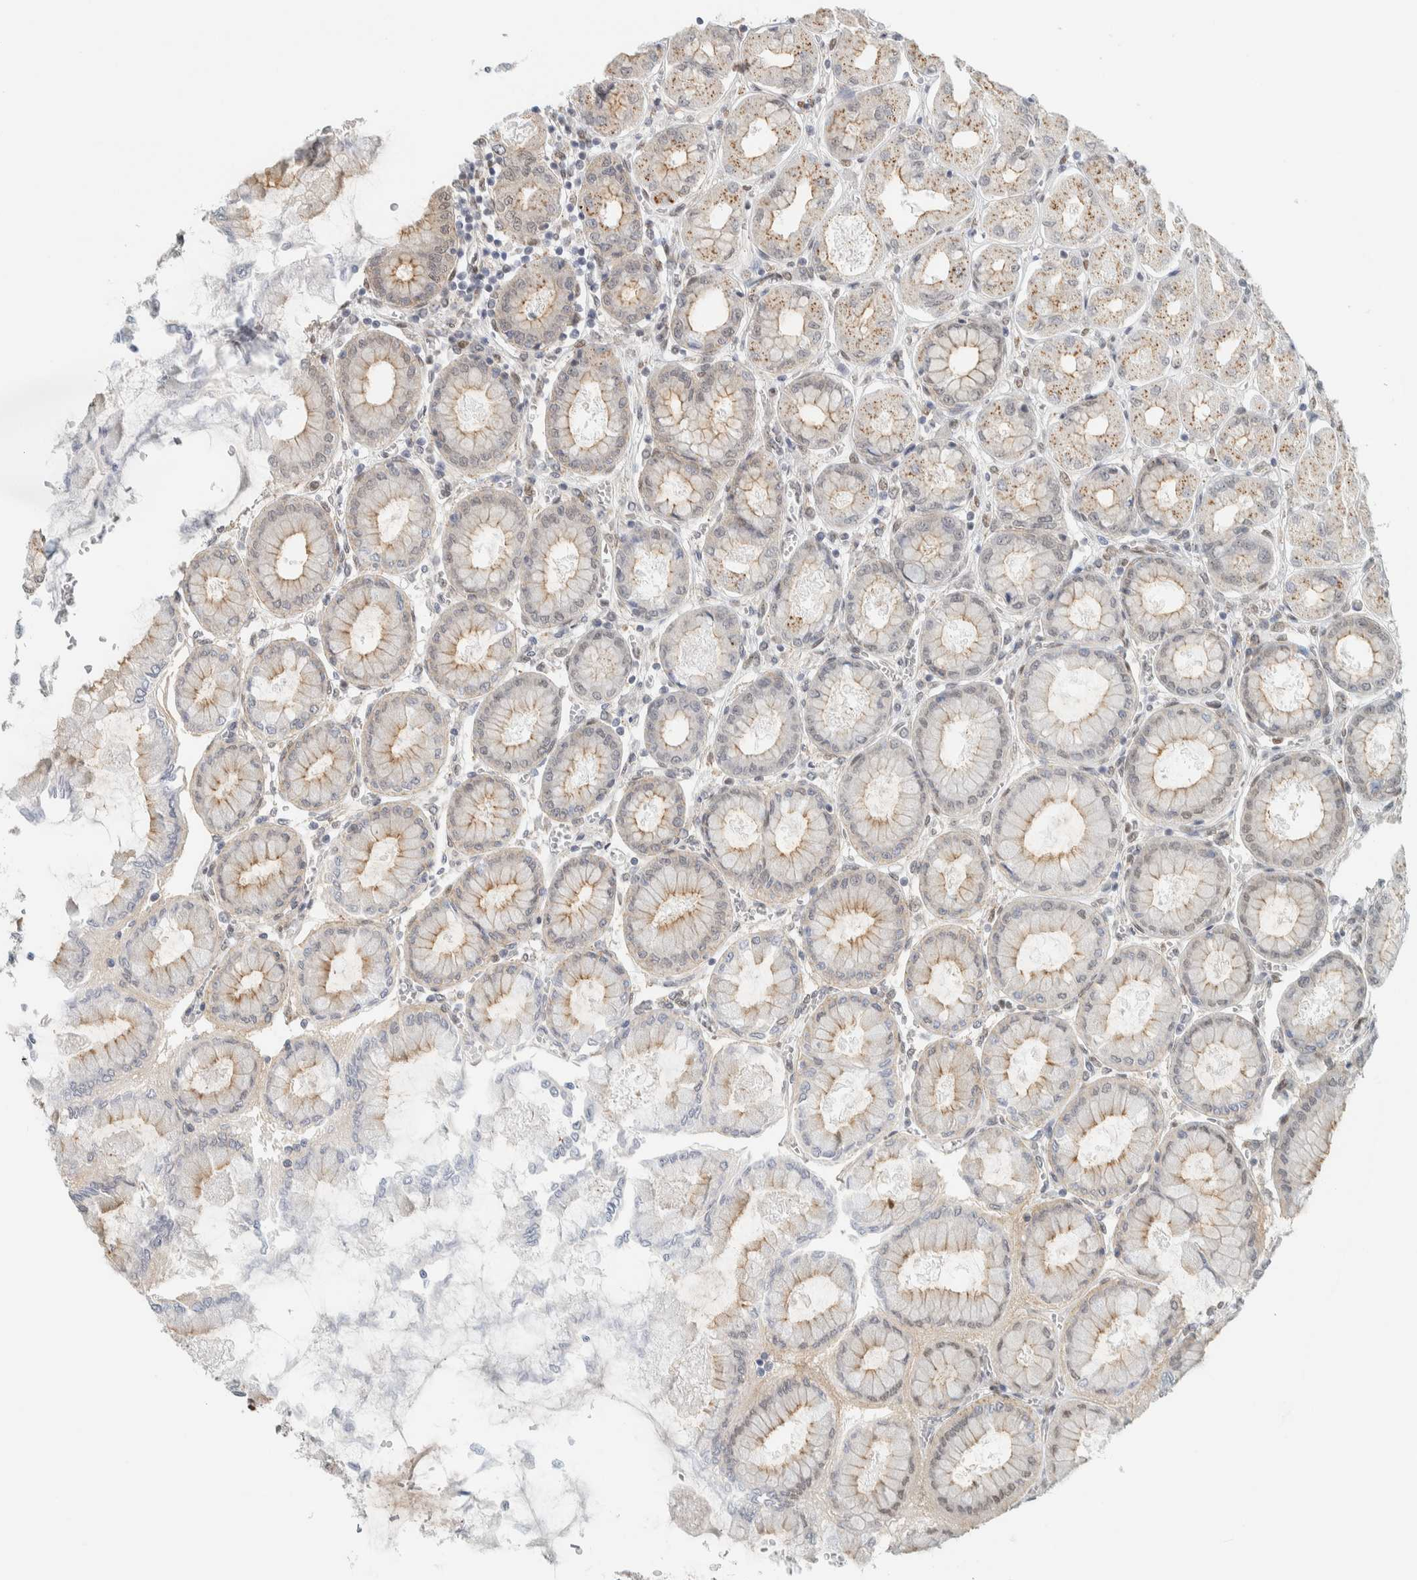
{"staining": {"intensity": "weak", "quantity": "25%-75%", "location": "cytoplasmic/membranous,nuclear"}, "tissue": "stomach", "cell_type": "Glandular cells", "image_type": "normal", "snomed": [{"axis": "morphology", "description": "Normal tissue, NOS"}, {"axis": "topography", "description": "Stomach, upper"}], "caption": "An immunohistochemistry photomicrograph of unremarkable tissue is shown. Protein staining in brown highlights weak cytoplasmic/membranous,nuclear positivity in stomach within glandular cells. Immunohistochemistry stains the protein in brown and the nuclei are stained blue.", "gene": "TFE3", "patient": {"sex": "female", "age": 56}}